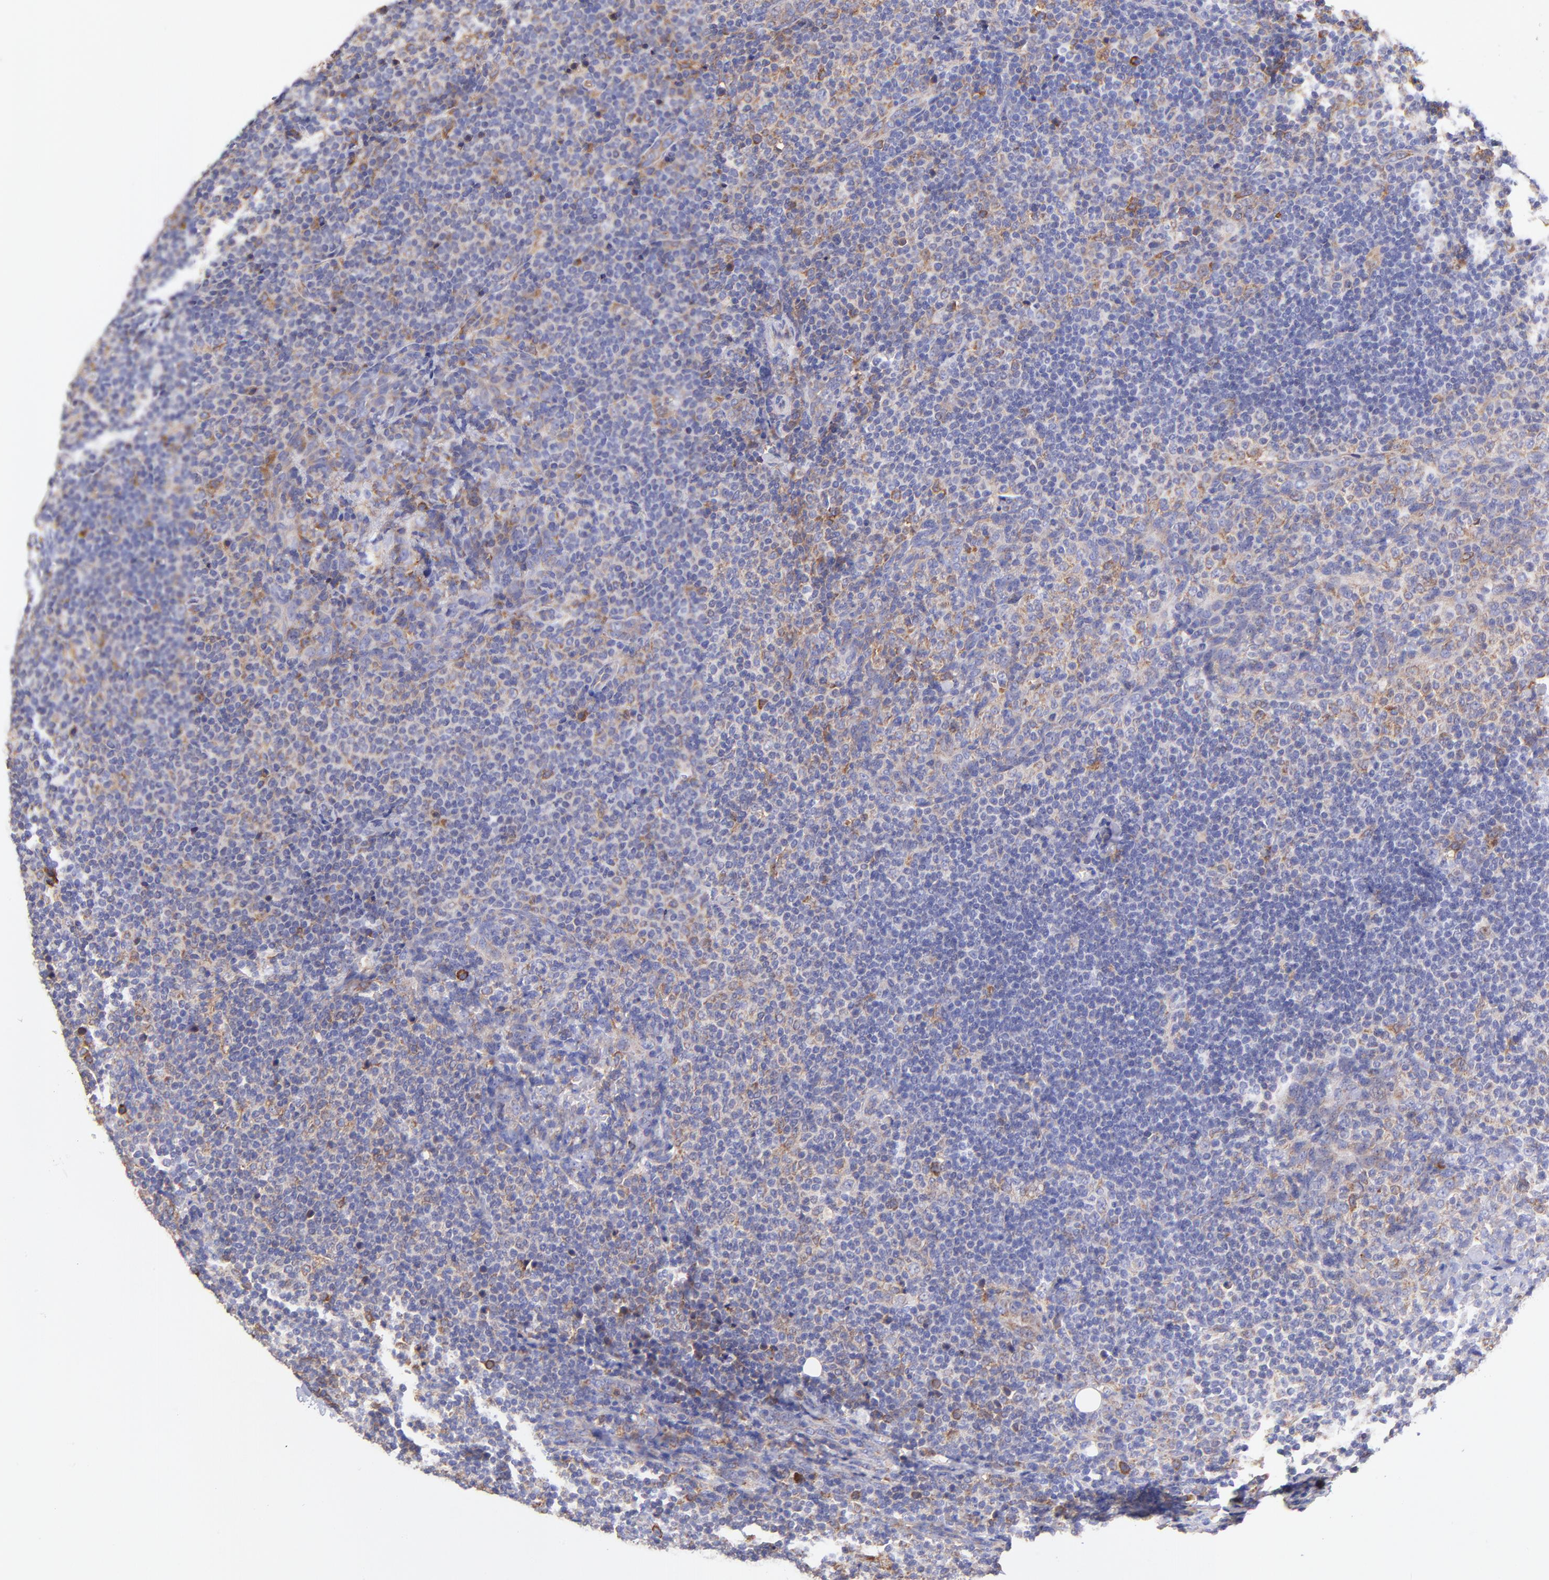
{"staining": {"intensity": "strong", "quantity": "<25%", "location": "cytoplasmic/membranous"}, "tissue": "lymph node", "cell_type": "Germinal center cells", "image_type": "normal", "snomed": [{"axis": "morphology", "description": "Normal tissue, NOS"}, {"axis": "morphology", "description": "Uncertain malignant potential"}, {"axis": "topography", "description": "Lymph node"}, {"axis": "topography", "description": "Salivary gland, NOS"}], "caption": "A photomicrograph of lymph node stained for a protein shows strong cytoplasmic/membranous brown staining in germinal center cells.", "gene": "PREX1", "patient": {"sex": "female", "age": 51}}